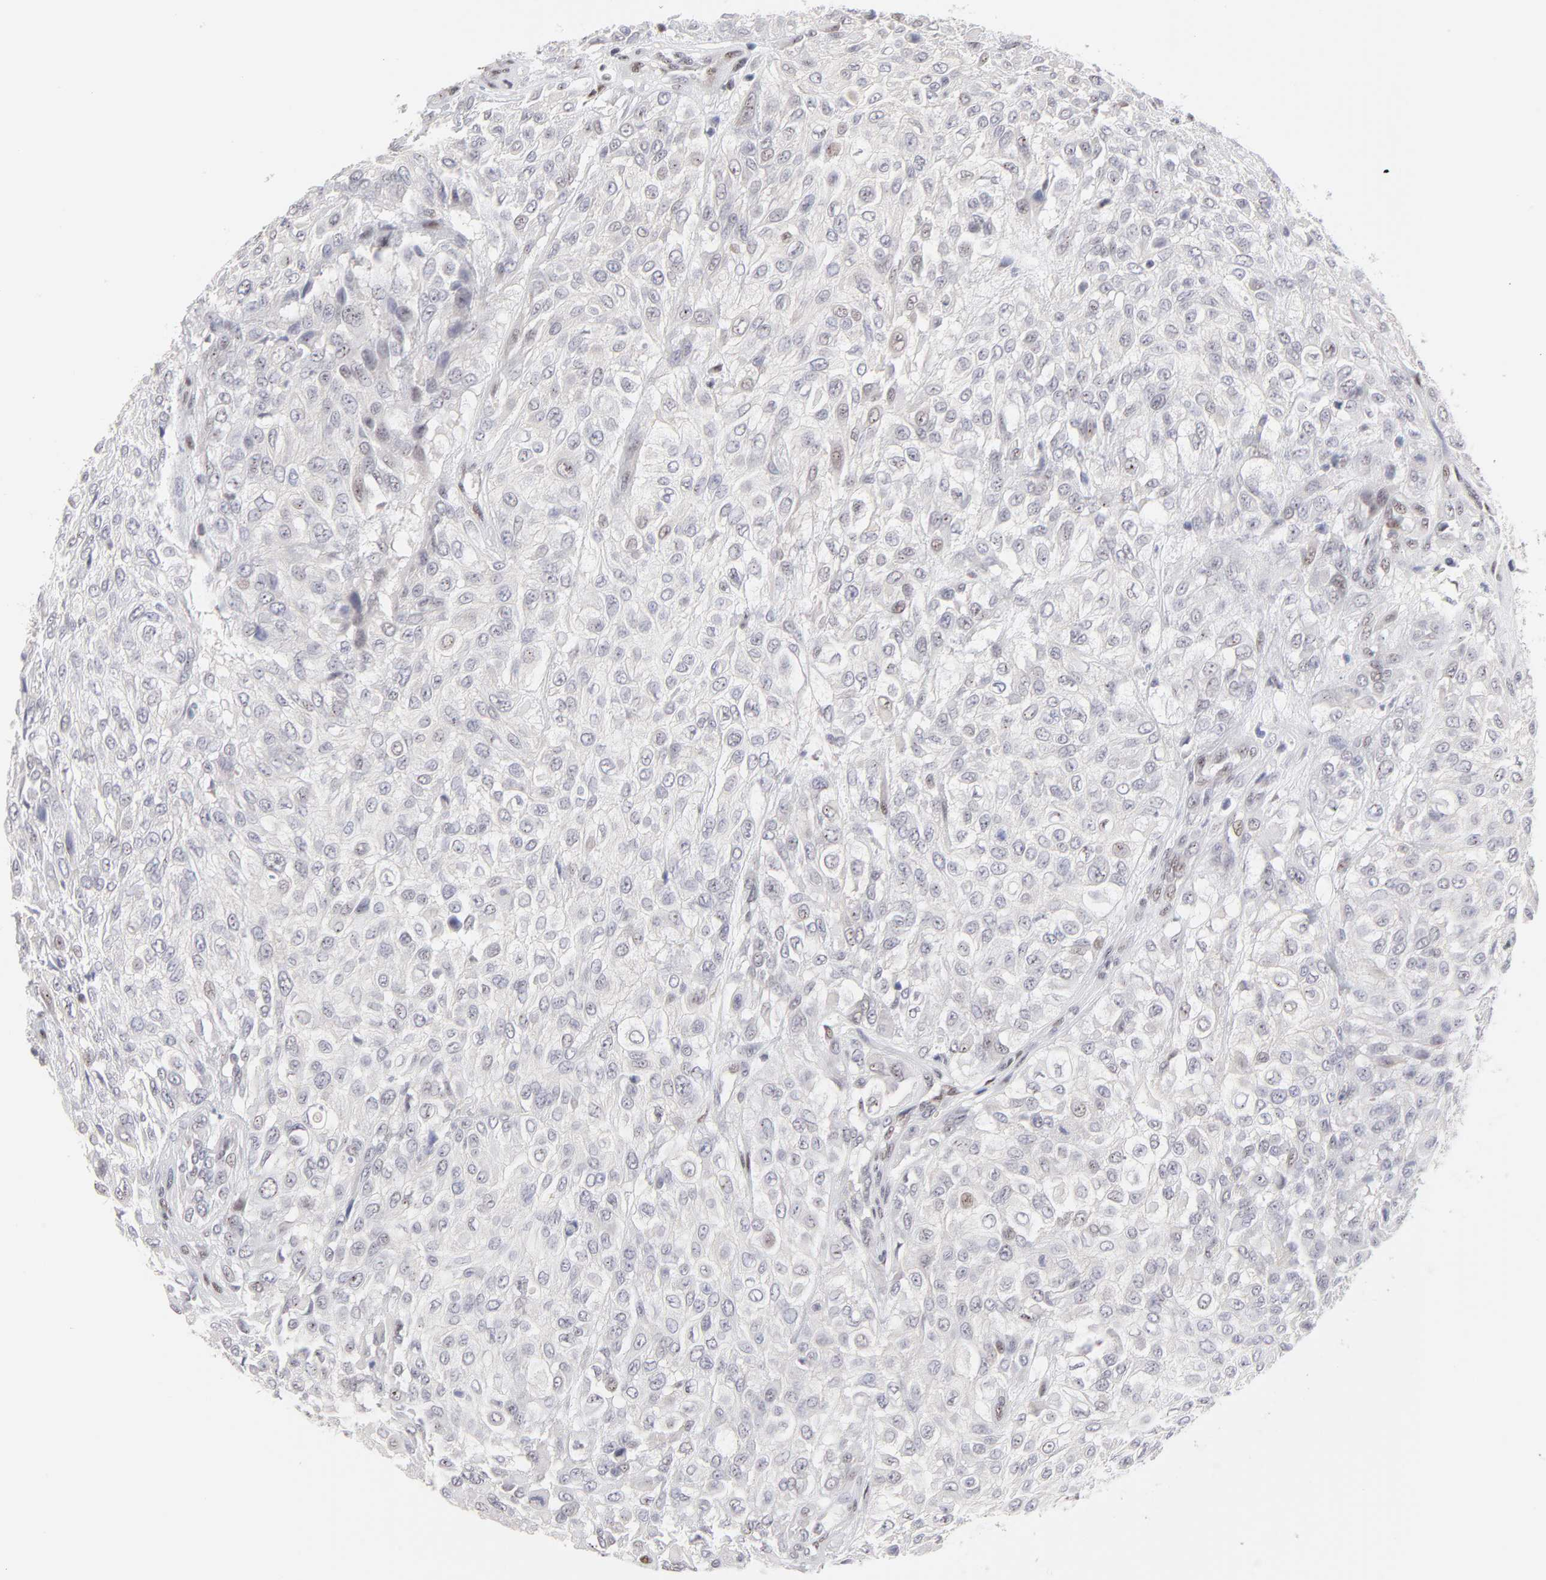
{"staining": {"intensity": "negative", "quantity": "none", "location": "none"}, "tissue": "urothelial cancer", "cell_type": "Tumor cells", "image_type": "cancer", "snomed": [{"axis": "morphology", "description": "Urothelial carcinoma, High grade"}, {"axis": "topography", "description": "Urinary bladder"}], "caption": "Immunohistochemical staining of urothelial cancer demonstrates no significant staining in tumor cells.", "gene": "STAT3", "patient": {"sex": "male", "age": 57}}